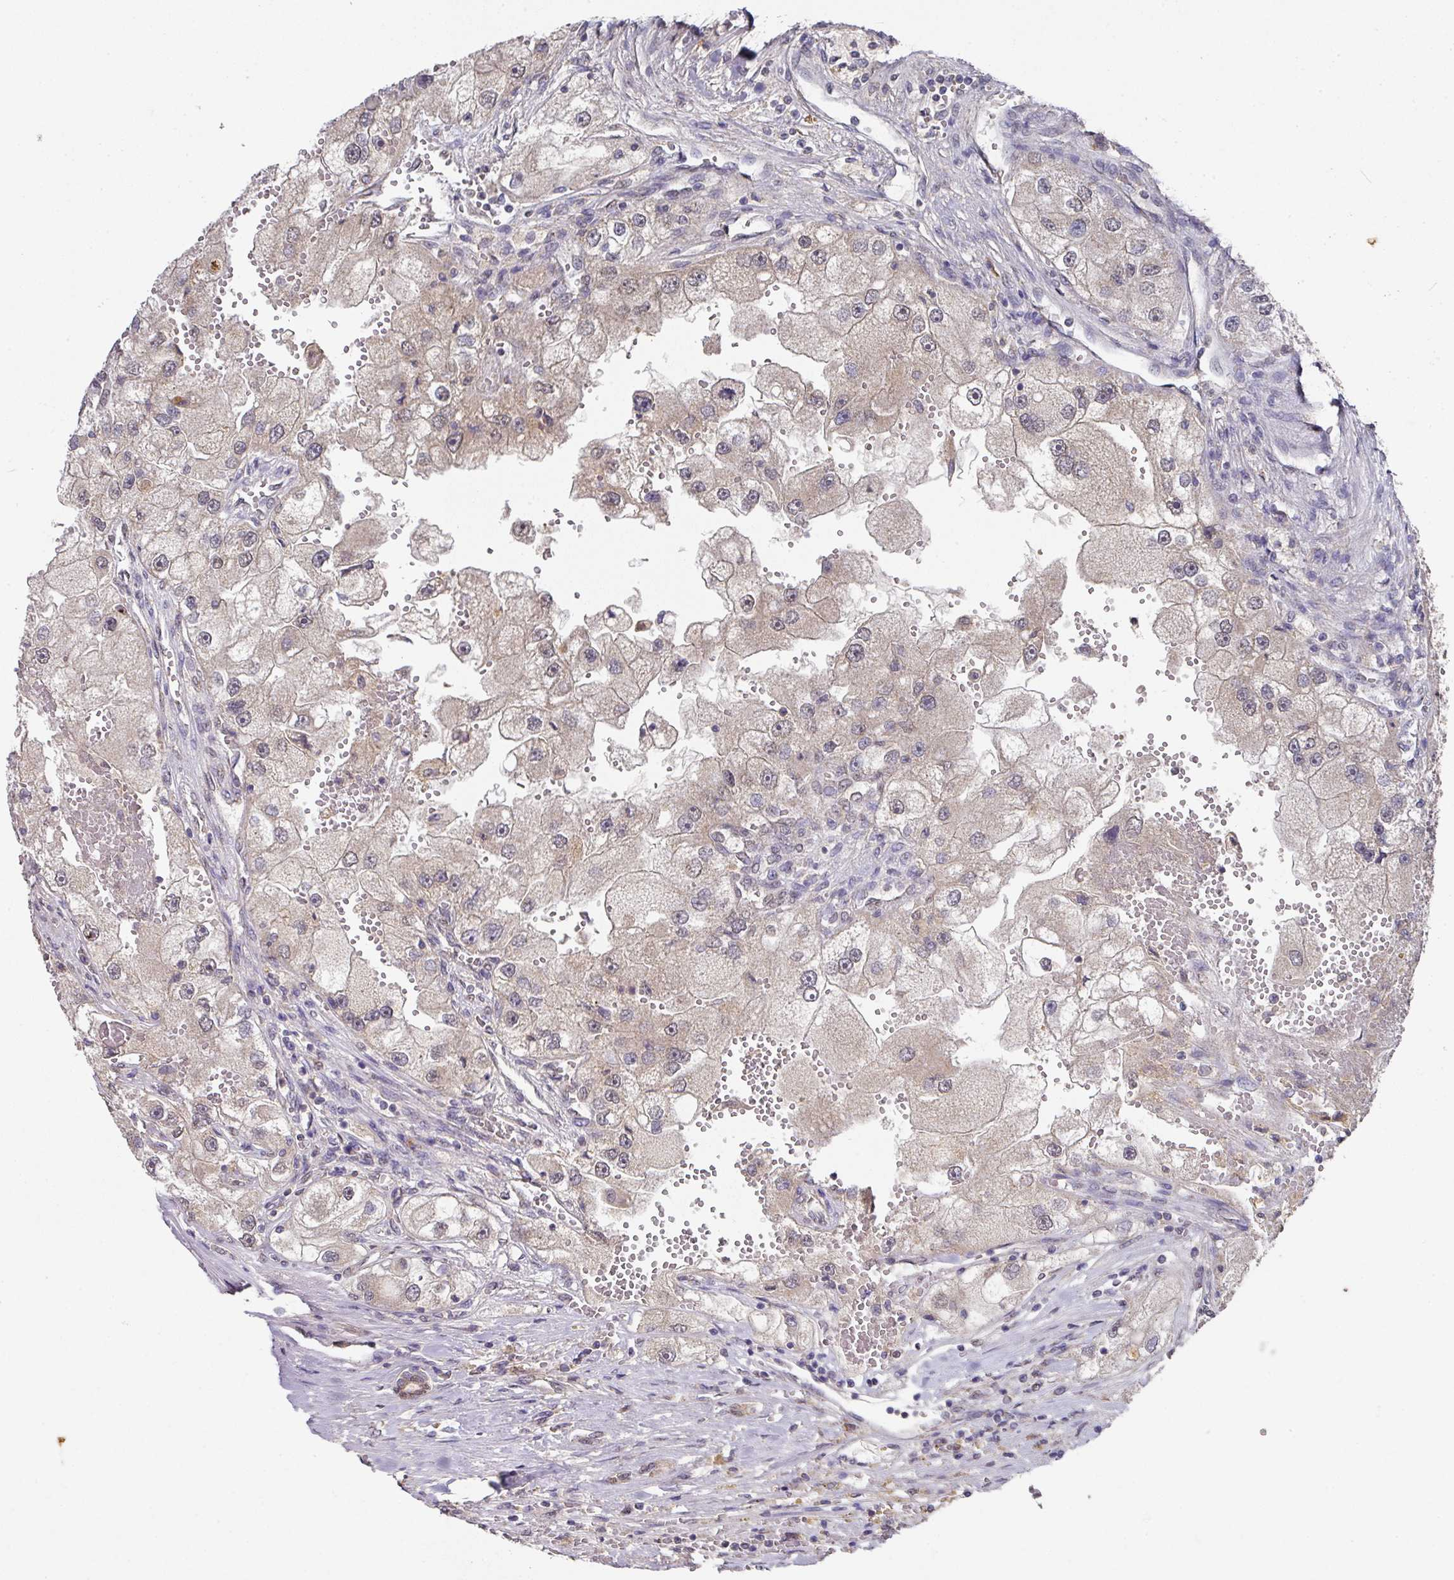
{"staining": {"intensity": "weak", "quantity": "<25%", "location": "nuclear"}, "tissue": "renal cancer", "cell_type": "Tumor cells", "image_type": "cancer", "snomed": [{"axis": "morphology", "description": "Adenocarcinoma, NOS"}, {"axis": "topography", "description": "Kidney"}], "caption": "The IHC photomicrograph has no significant expression in tumor cells of adenocarcinoma (renal) tissue. (DAB (3,3'-diaminobenzidine) IHC visualized using brightfield microscopy, high magnification).", "gene": "EXTL3", "patient": {"sex": "male", "age": 63}}